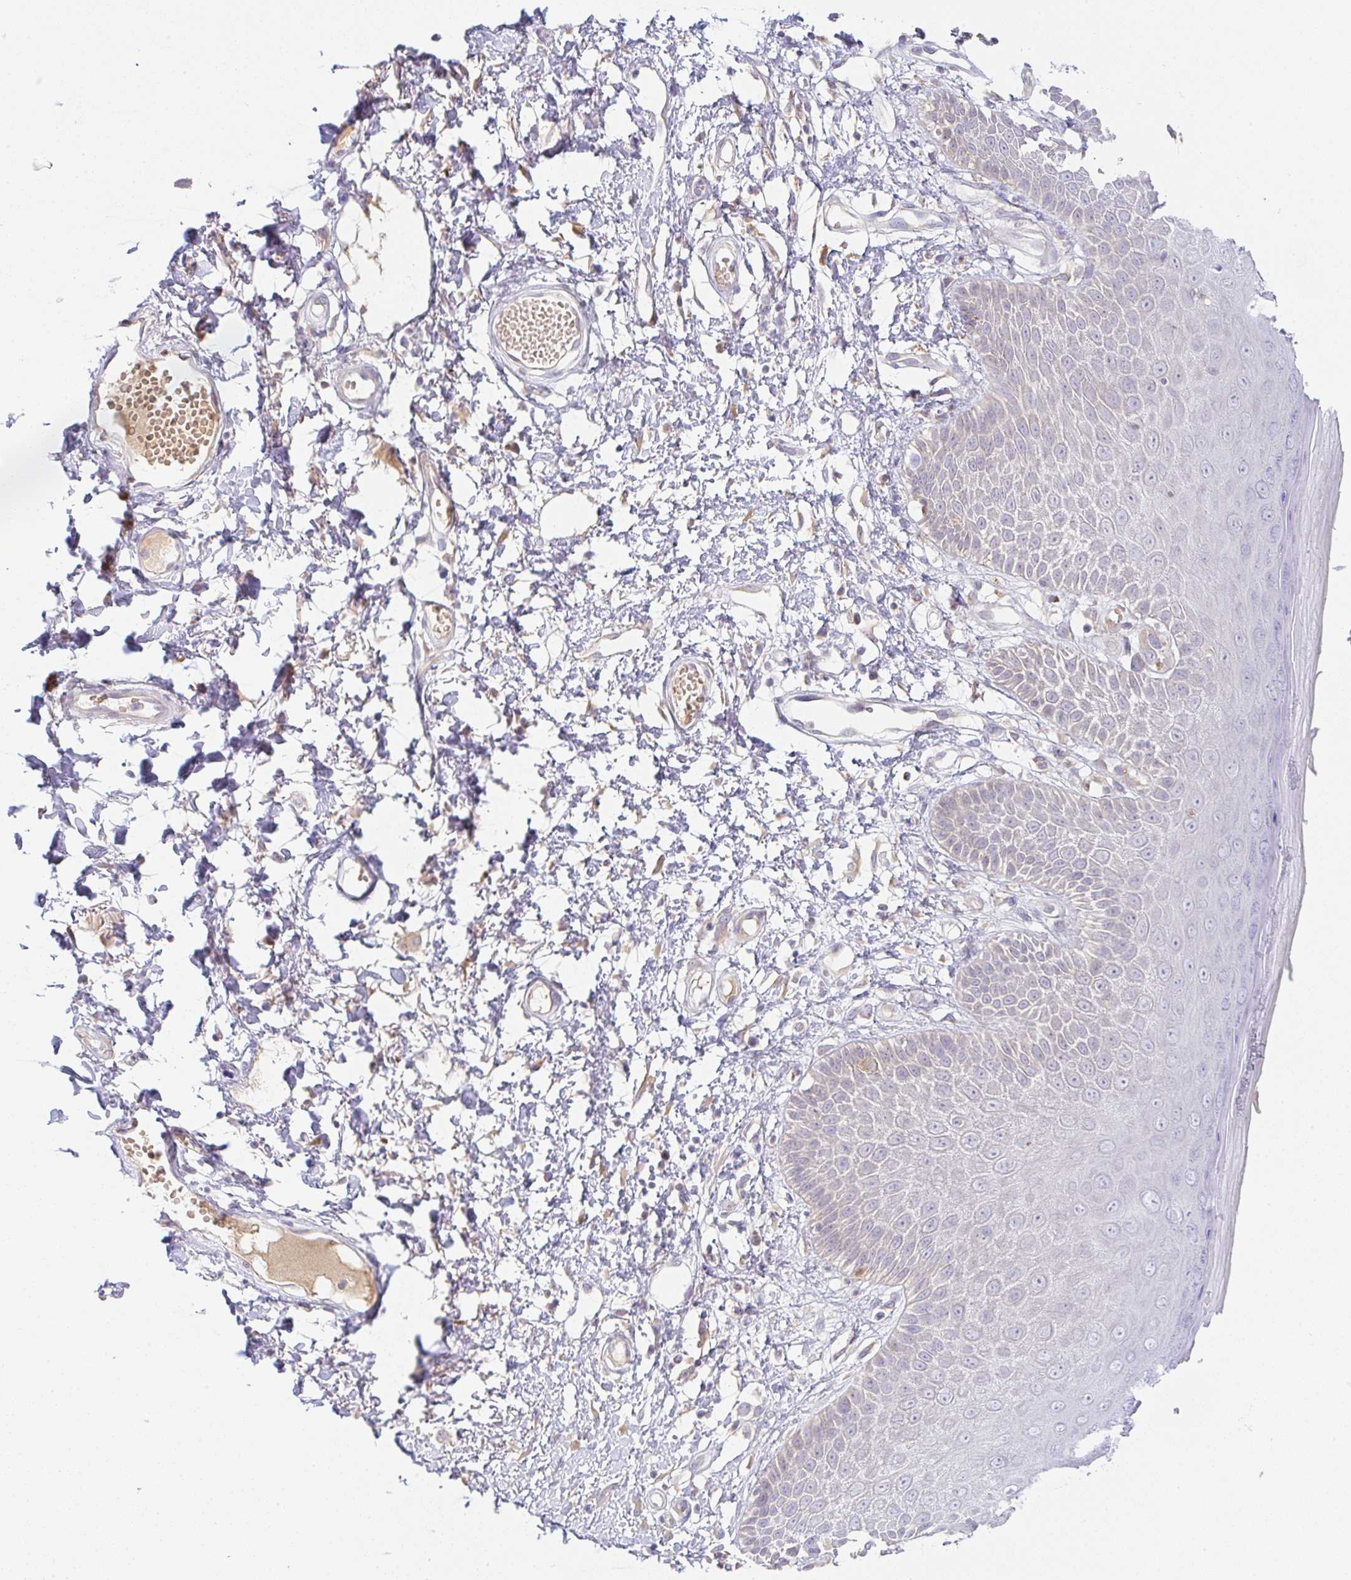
{"staining": {"intensity": "weak", "quantity": "<25%", "location": "cytoplasmic/membranous"}, "tissue": "skin", "cell_type": "Epidermal cells", "image_type": "normal", "snomed": [{"axis": "morphology", "description": "Normal tissue, NOS"}, {"axis": "topography", "description": "Anal"}, {"axis": "topography", "description": "Peripheral nerve tissue"}], "caption": "Epidermal cells are negative for protein expression in benign human skin.", "gene": "DERL2", "patient": {"sex": "male", "age": 78}}